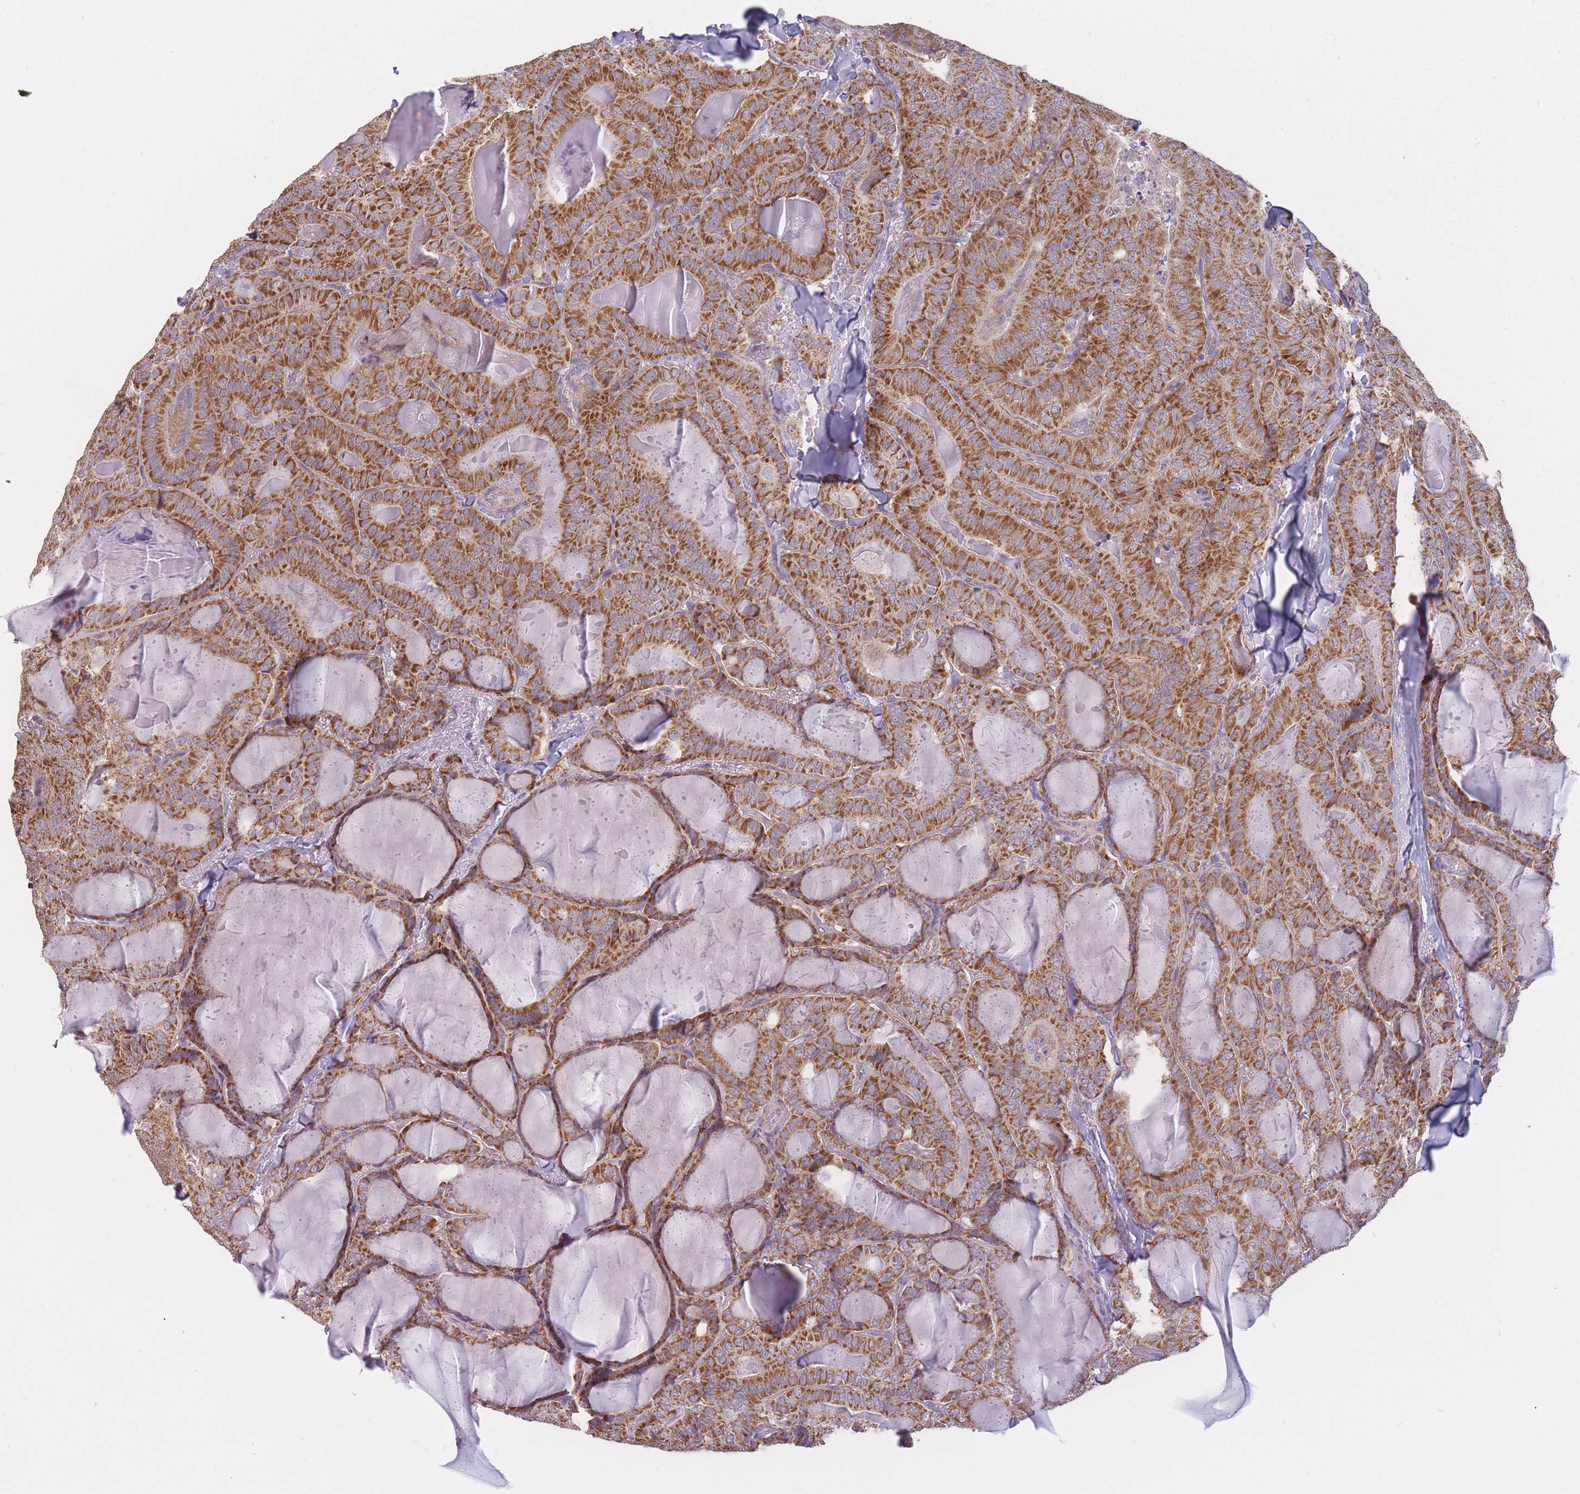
{"staining": {"intensity": "strong", "quantity": ">75%", "location": "cytoplasmic/membranous"}, "tissue": "thyroid cancer", "cell_type": "Tumor cells", "image_type": "cancer", "snomed": [{"axis": "morphology", "description": "Papillary adenocarcinoma, NOS"}, {"axis": "topography", "description": "Thyroid gland"}], "caption": "This micrograph exhibits thyroid cancer (papillary adenocarcinoma) stained with immunohistochemistry to label a protein in brown. The cytoplasmic/membranous of tumor cells show strong positivity for the protein. Nuclei are counter-stained blue.", "gene": "MRPS18C", "patient": {"sex": "female", "age": 68}}